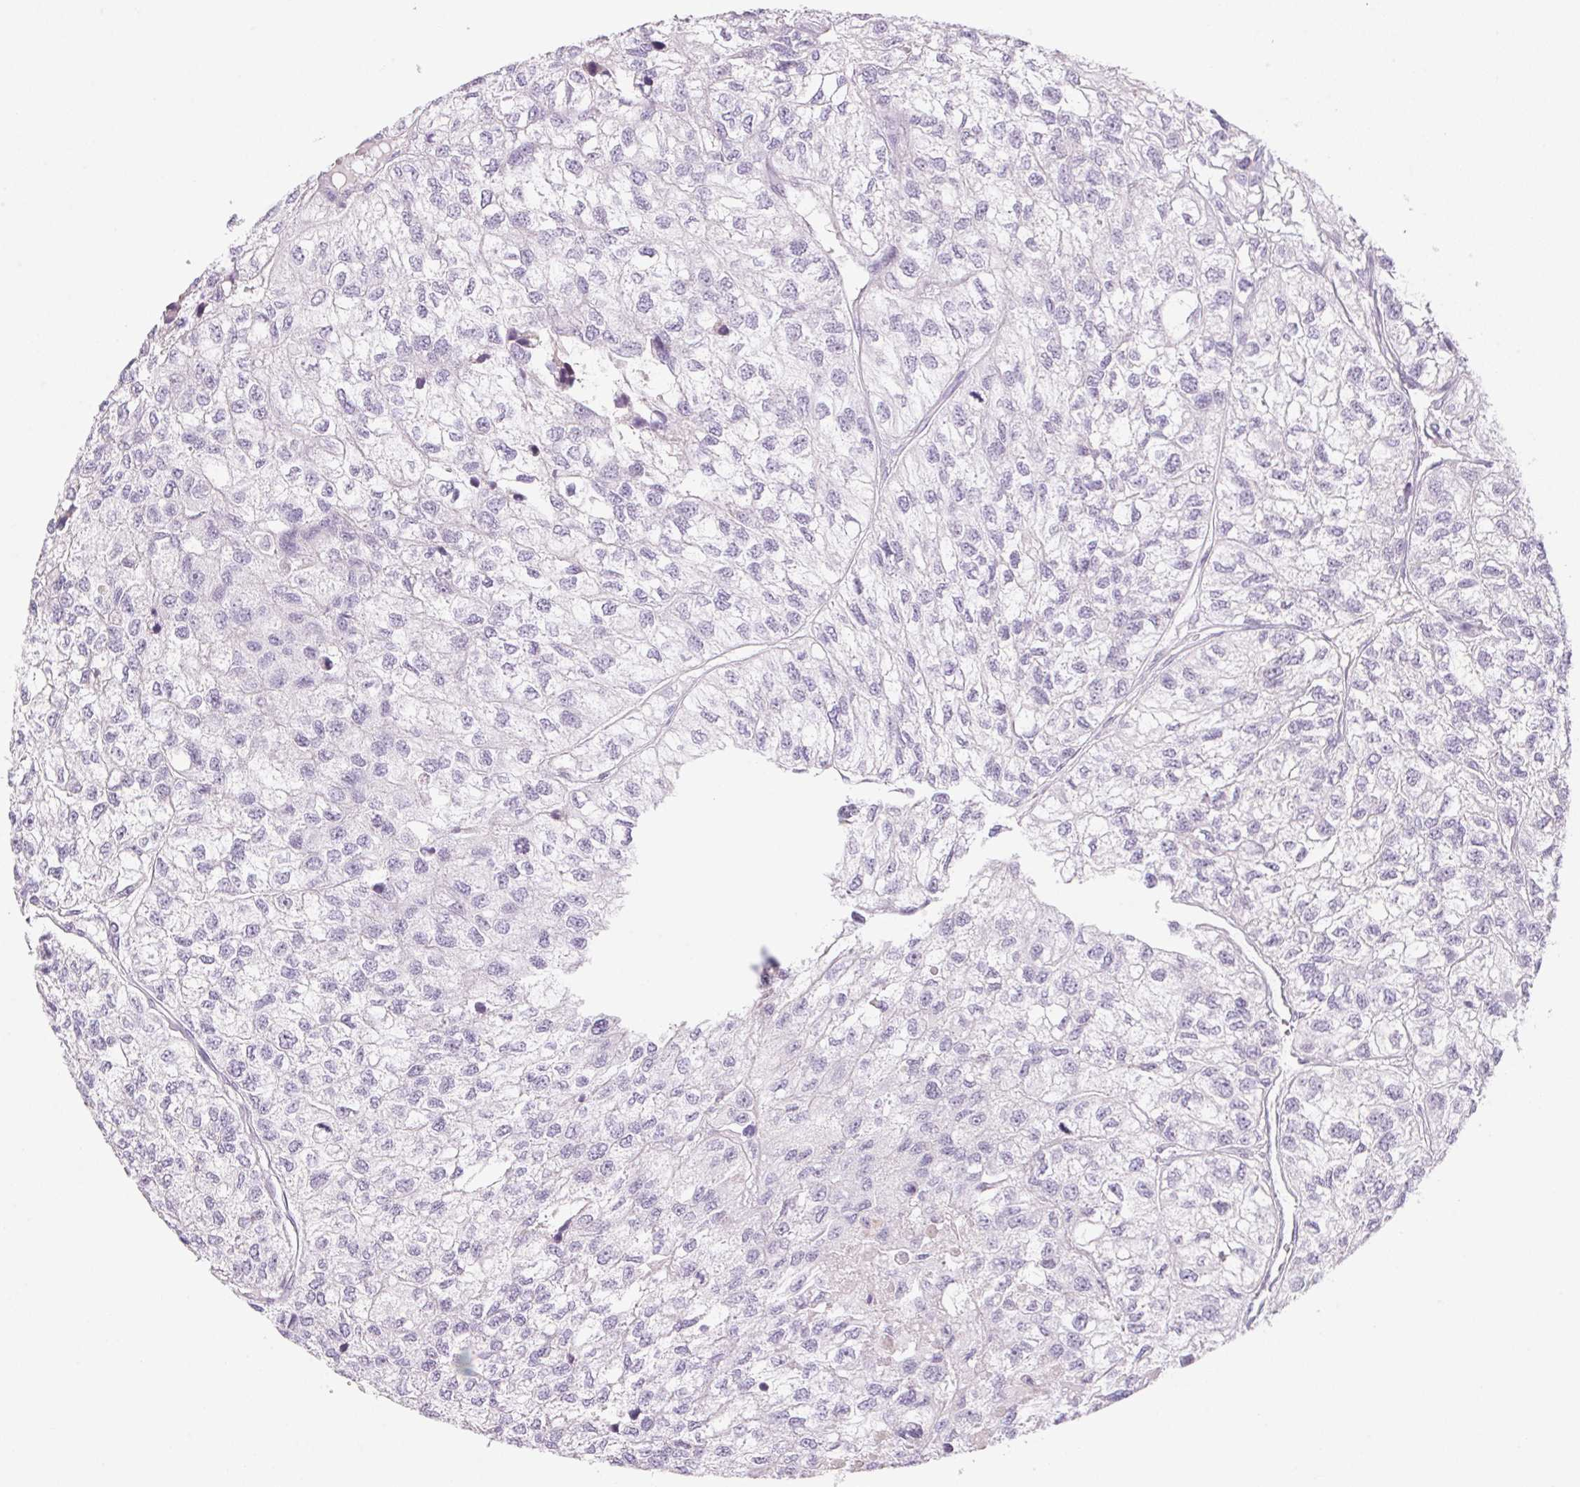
{"staining": {"intensity": "negative", "quantity": "none", "location": "none"}, "tissue": "renal cancer", "cell_type": "Tumor cells", "image_type": "cancer", "snomed": [{"axis": "morphology", "description": "Adenocarcinoma, NOS"}, {"axis": "topography", "description": "Kidney"}], "caption": "An image of human renal adenocarcinoma is negative for staining in tumor cells.", "gene": "ECPAS", "patient": {"sex": "male", "age": 56}}